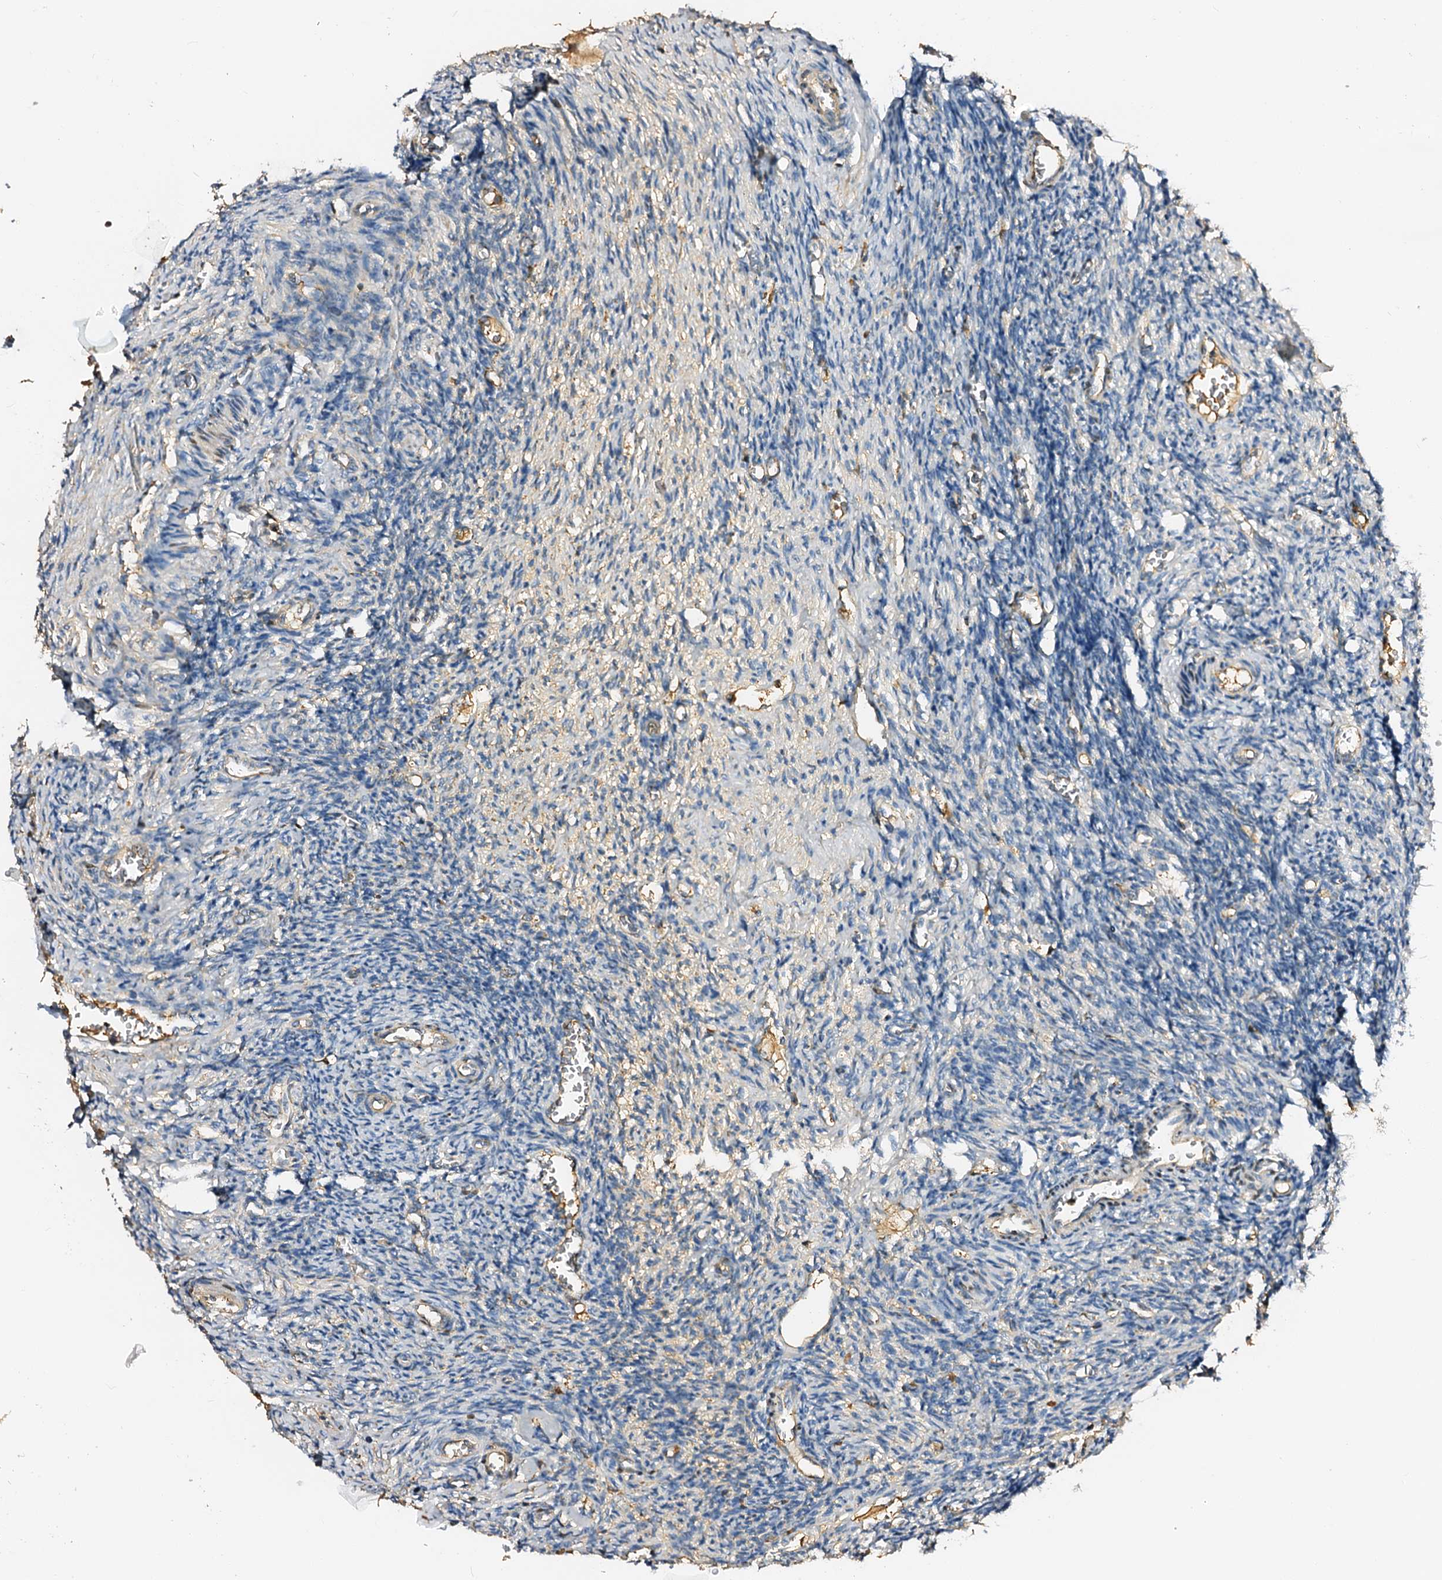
{"staining": {"intensity": "negative", "quantity": "none", "location": "none"}, "tissue": "ovary", "cell_type": "Ovarian stroma cells", "image_type": "normal", "snomed": [{"axis": "morphology", "description": "Normal tissue, NOS"}, {"axis": "topography", "description": "Ovary"}], "caption": "This is a photomicrograph of IHC staining of benign ovary, which shows no expression in ovarian stroma cells. (DAB immunohistochemistry (IHC), high magnification).", "gene": "CSKMT", "patient": {"sex": "female", "age": 27}}